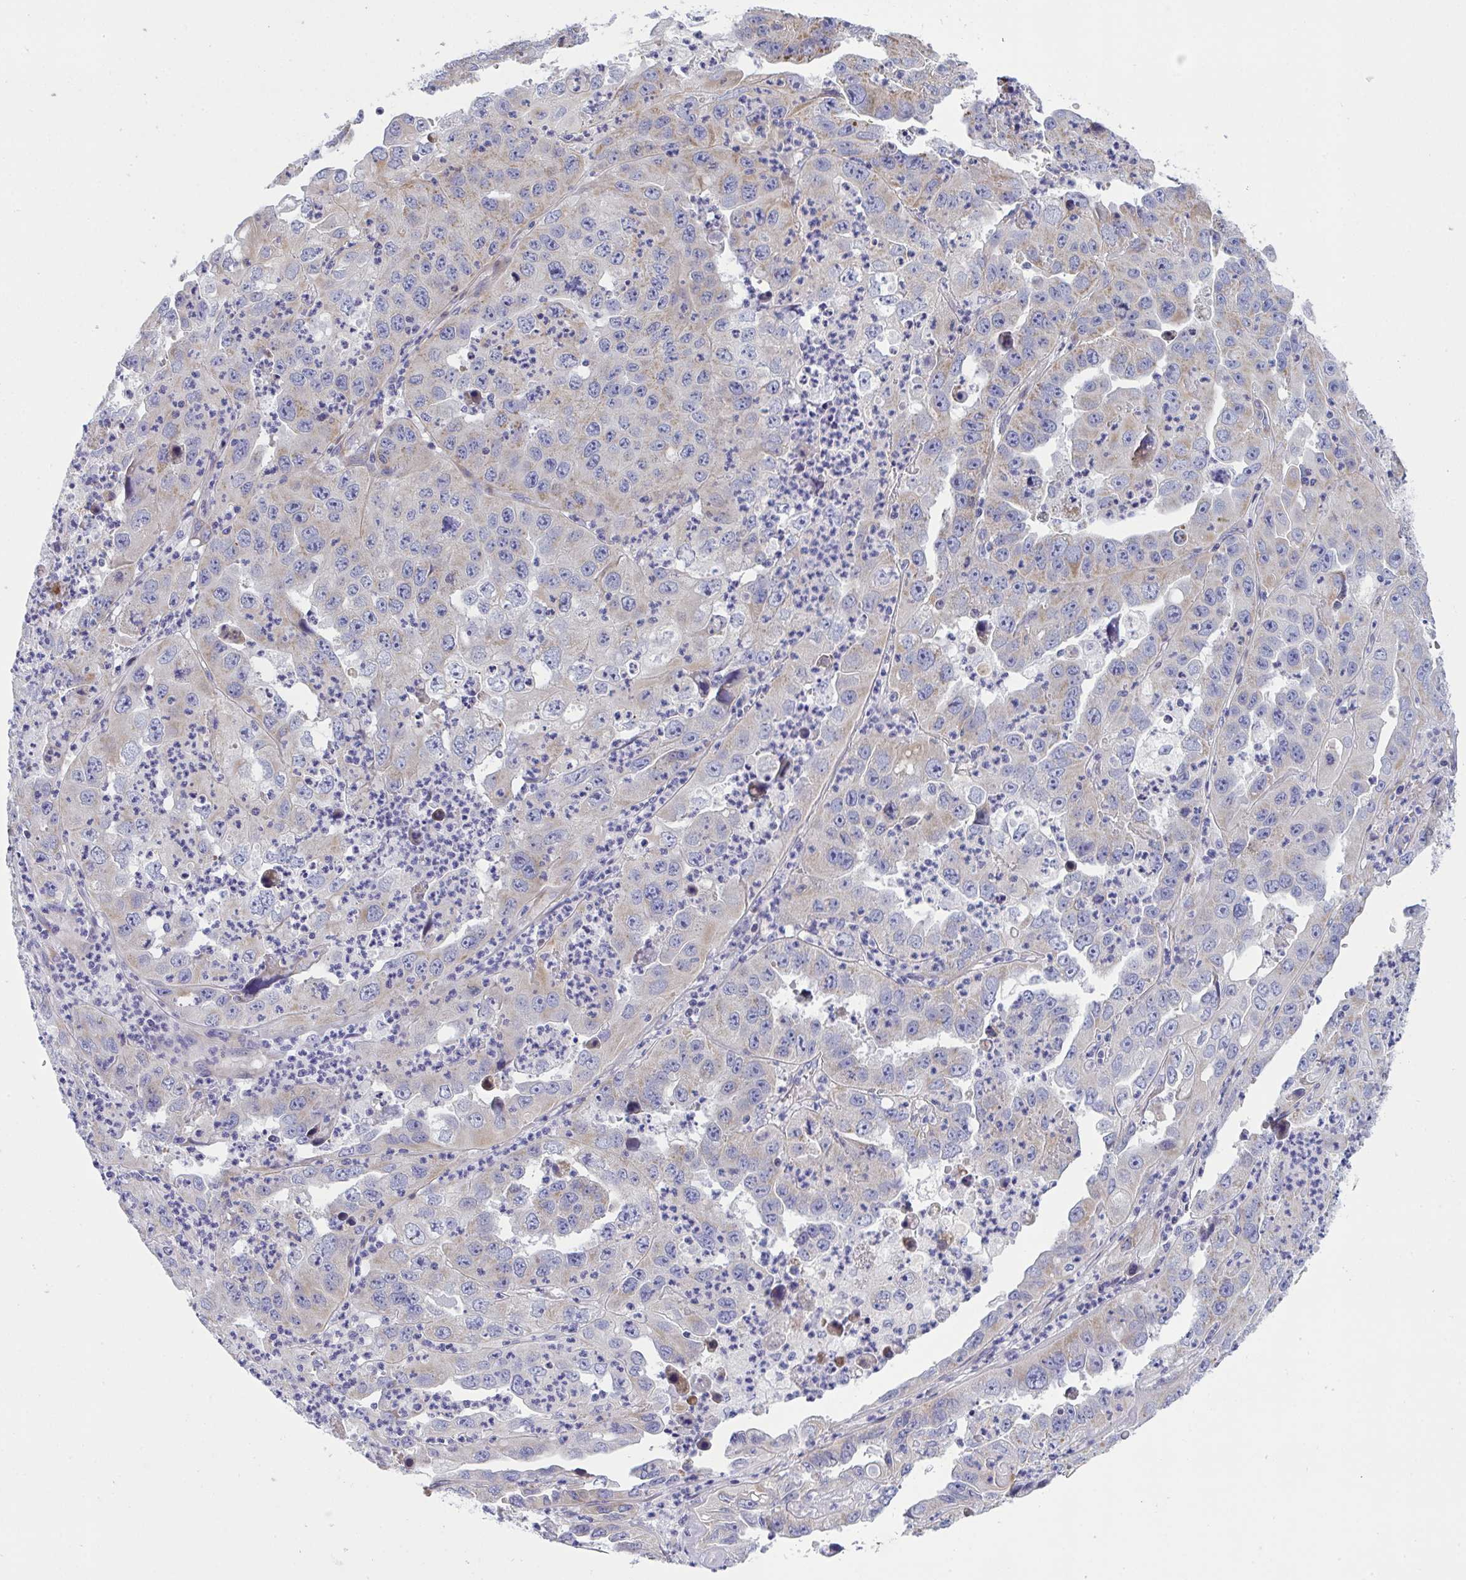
{"staining": {"intensity": "weak", "quantity": "<25%", "location": "cytoplasmic/membranous"}, "tissue": "endometrial cancer", "cell_type": "Tumor cells", "image_type": "cancer", "snomed": [{"axis": "morphology", "description": "Adenocarcinoma, NOS"}, {"axis": "topography", "description": "Uterus"}], "caption": "The histopathology image demonstrates no significant positivity in tumor cells of endometrial cancer (adenocarcinoma).", "gene": "NTN1", "patient": {"sex": "female", "age": 62}}